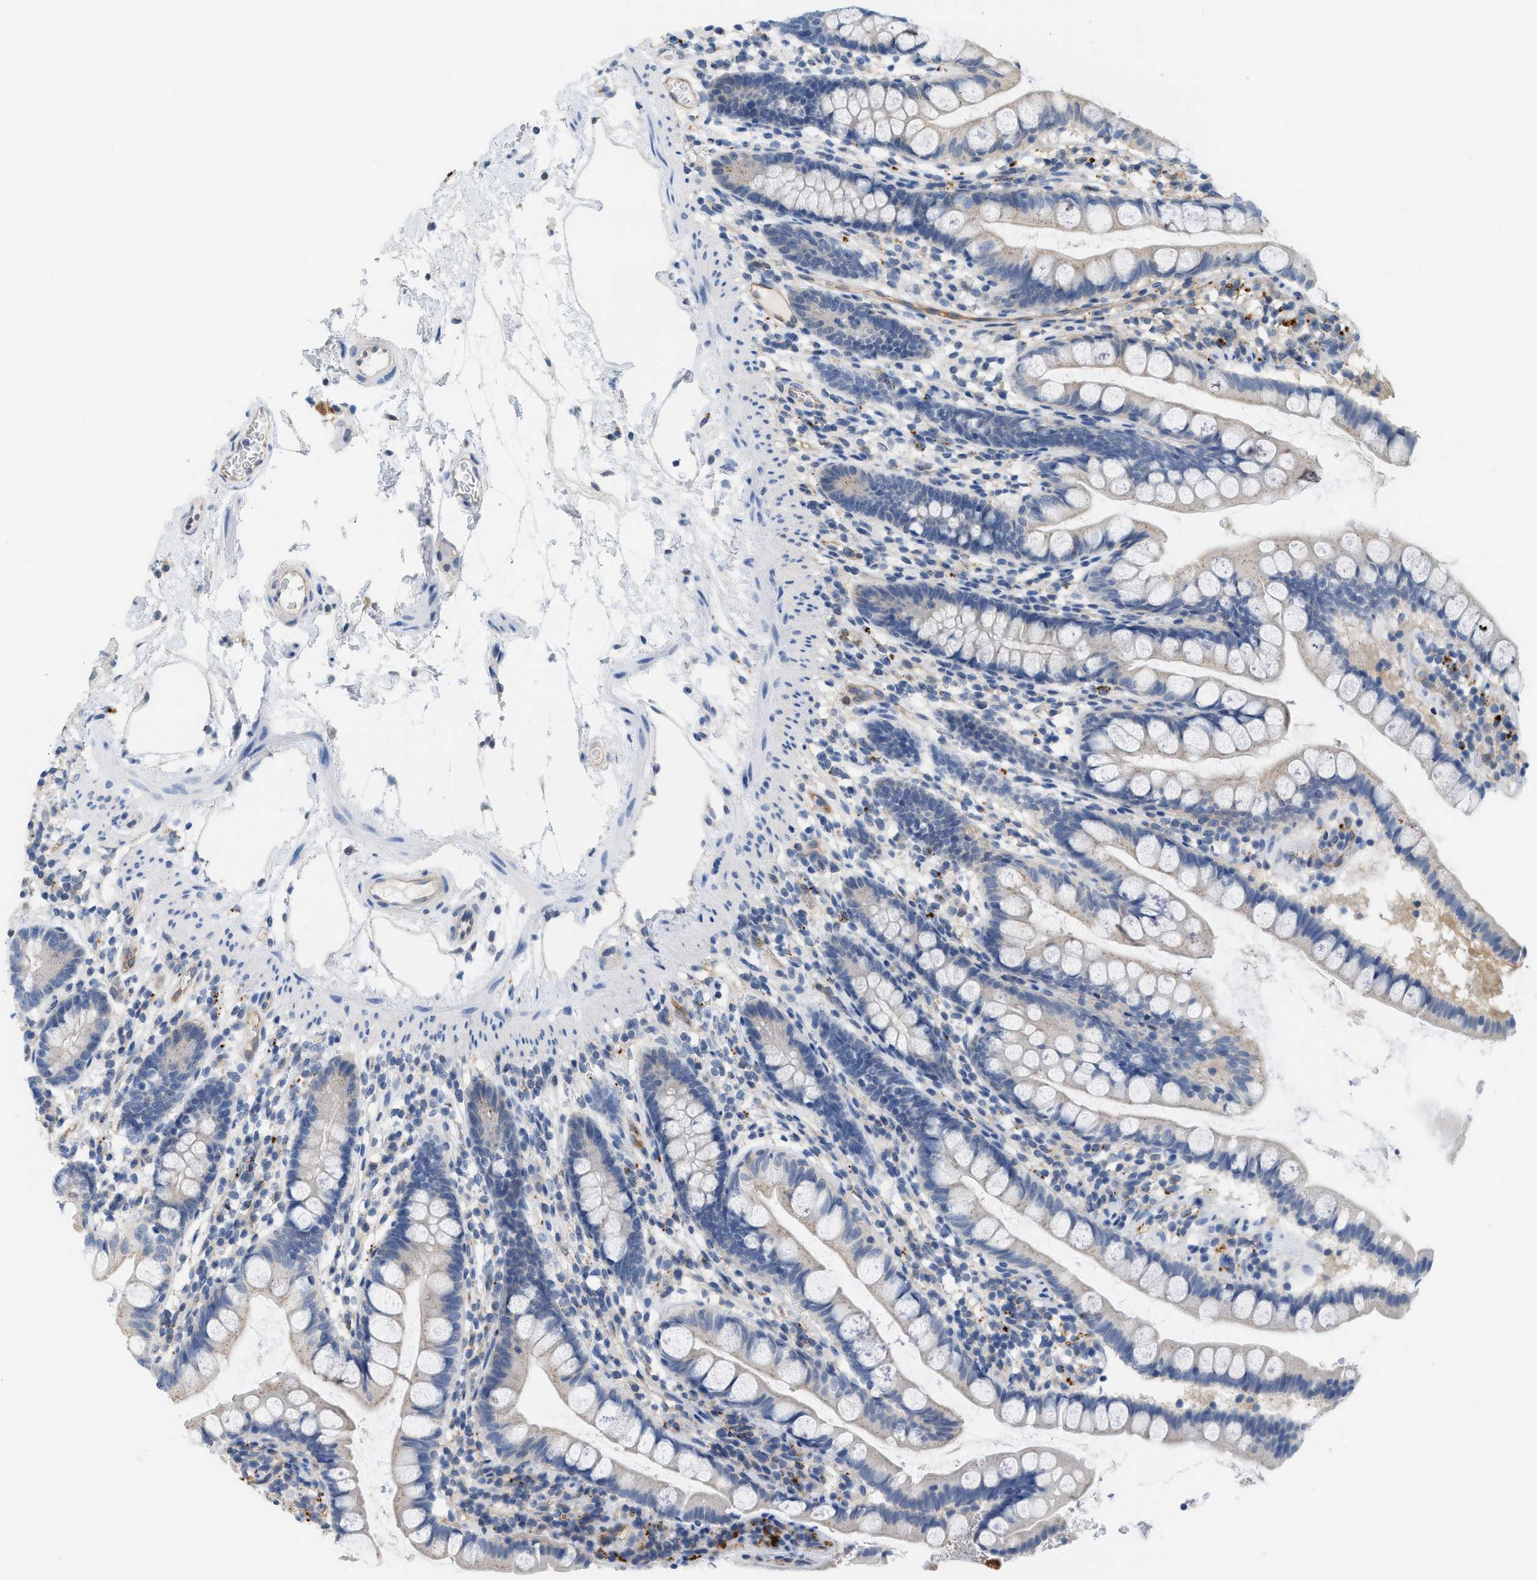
{"staining": {"intensity": "negative", "quantity": "none", "location": "none"}, "tissue": "small intestine", "cell_type": "Glandular cells", "image_type": "normal", "snomed": [{"axis": "morphology", "description": "Normal tissue, NOS"}, {"axis": "topography", "description": "Small intestine"}], "caption": "Immunohistochemistry (IHC) photomicrograph of benign small intestine: human small intestine stained with DAB (3,3'-diaminobenzidine) displays no significant protein positivity in glandular cells. (Brightfield microscopy of DAB (3,3'-diaminobenzidine) immunohistochemistry (IHC) at high magnification).", "gene": "CSTB", "patient": {"sex": "female", "age": 84}}